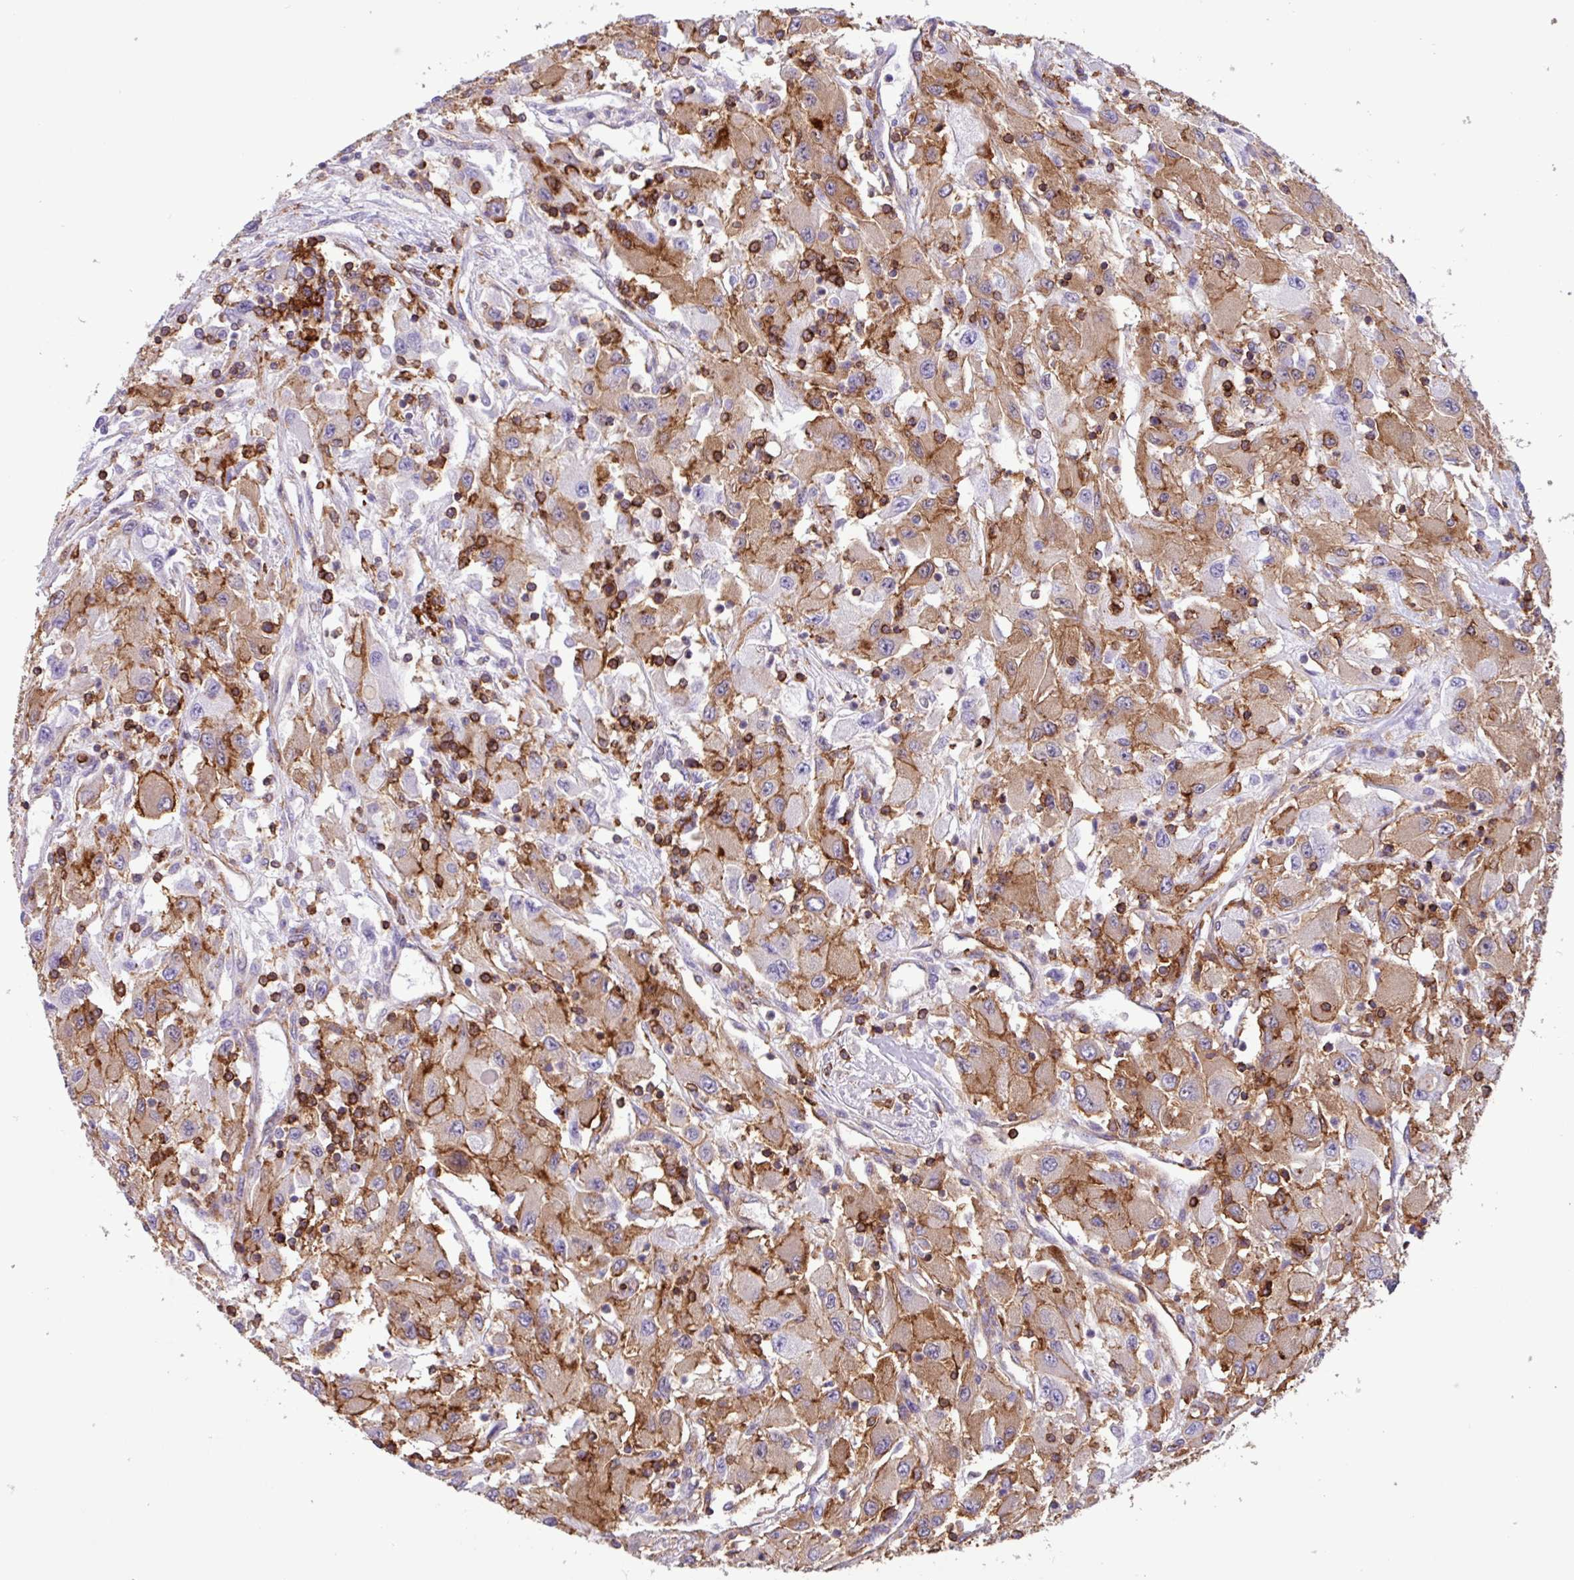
{"staining": {"intensity": "moderate", "quantity": "25%-75%", "location": "cytoplasmic/membranous"}, "tissue": "renal cancer", "cell_type": "Tumor cells", "image_type": "cancer", "snomed": [{"axis": "morphology", "description": "Adenocarcinoma, NOS"}, {"axis": "topography", "description": "Kidney"}], "caption": "Renal adenocarcinoma was stained to show a protein in brown. There is medium levels of moderate cytoplasmic/membranous staining in about 25%-75% of tumor cells. The protein of interest is shown in brown color, while the nuclei are stained blue.", "gene": "PPP1R18", "patient": {"sex": "female", "age": 67}}